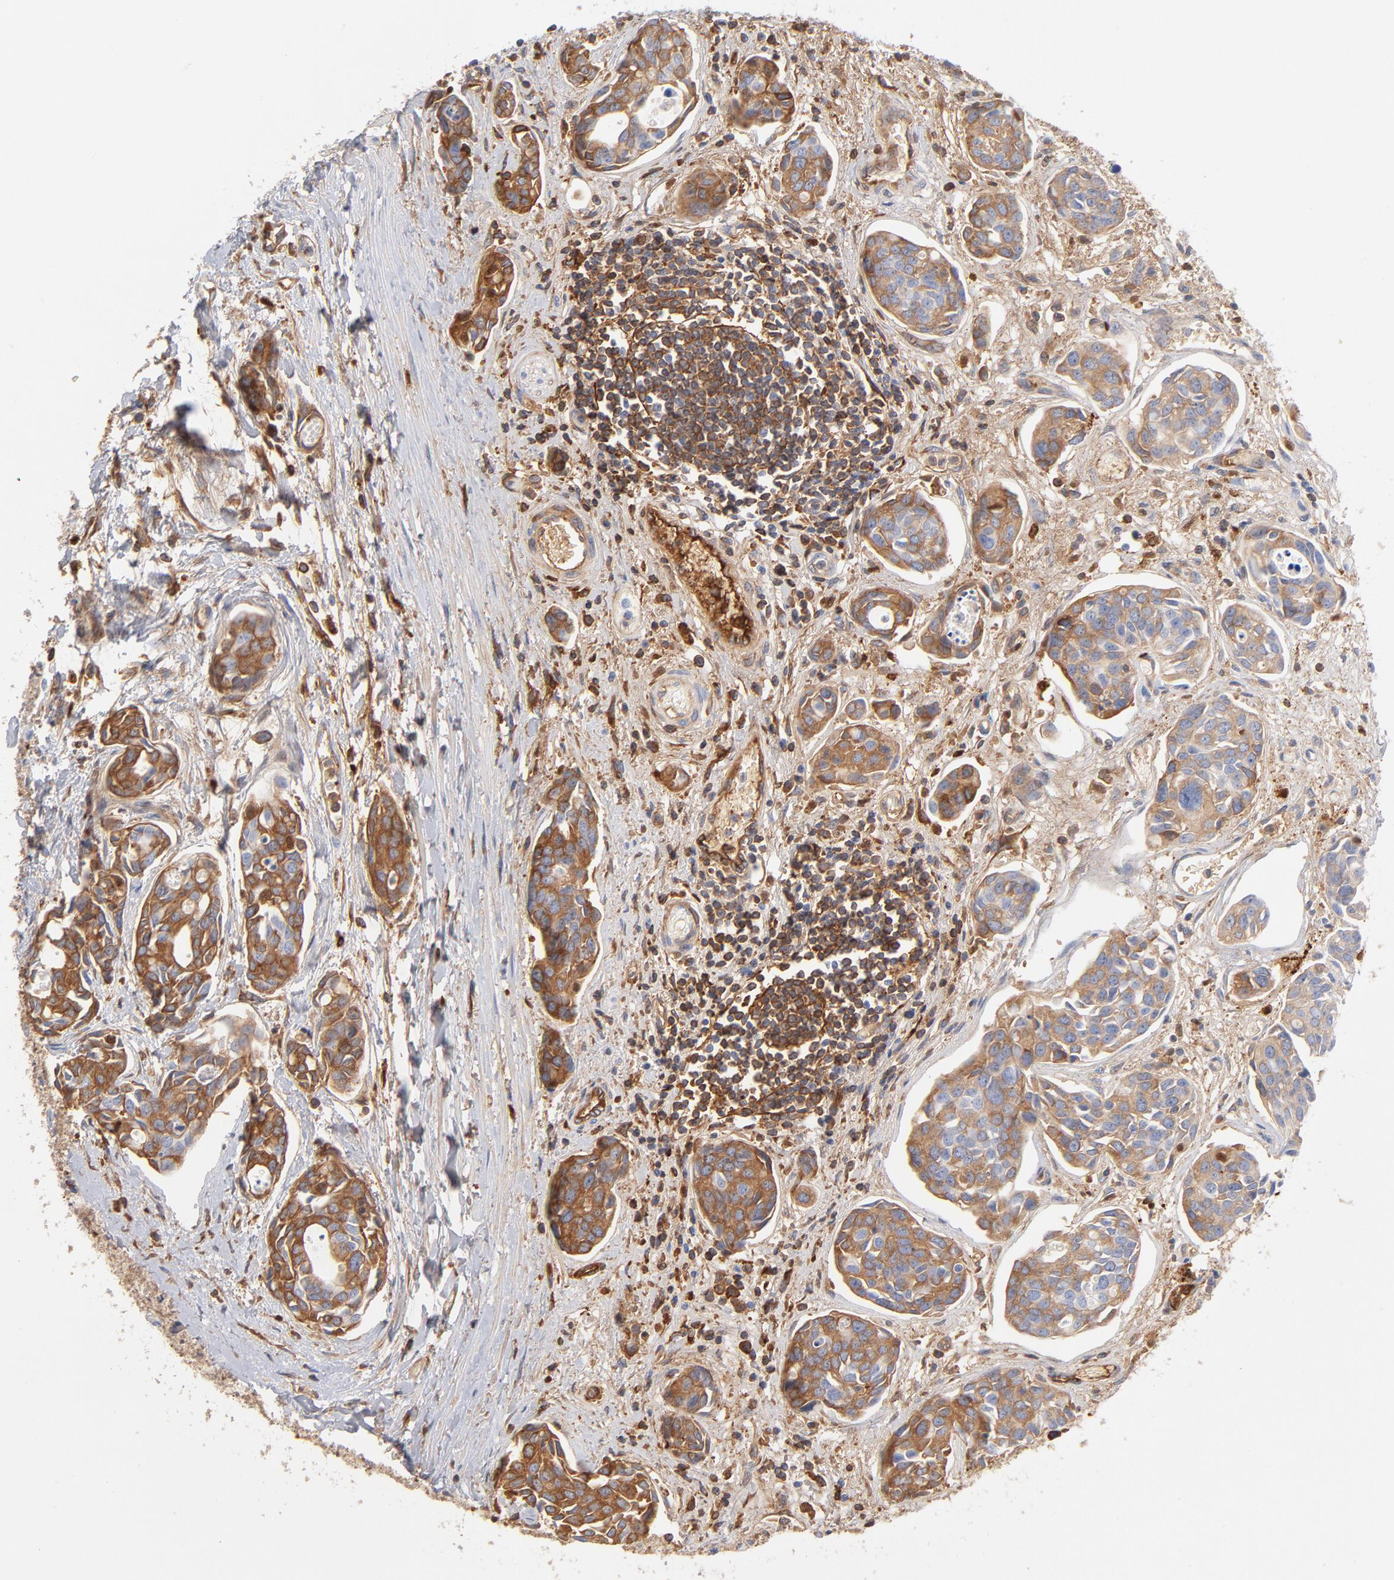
{"staining": {"intensity": "moderate", "quantity": "<25%", "location": "cytoplasmic/membranous"}, "tissue": "urothelial cancer", "cell_type": "Tumor cells", "image_type": "cancer", "snomed": [{"axis": "morphology", "description": "Urothelial carcinoma, High grade"}, {"axis": "topography", "description": "Urinary bladder"}], "caption": "Protein staining demonstrates moderate cytoplasmic/membranous expression in about <25% of tumor cells in urothelial carcinoma (high-grade).", "gene": "C3", "patient": {"sex": "male", "age": 78}}